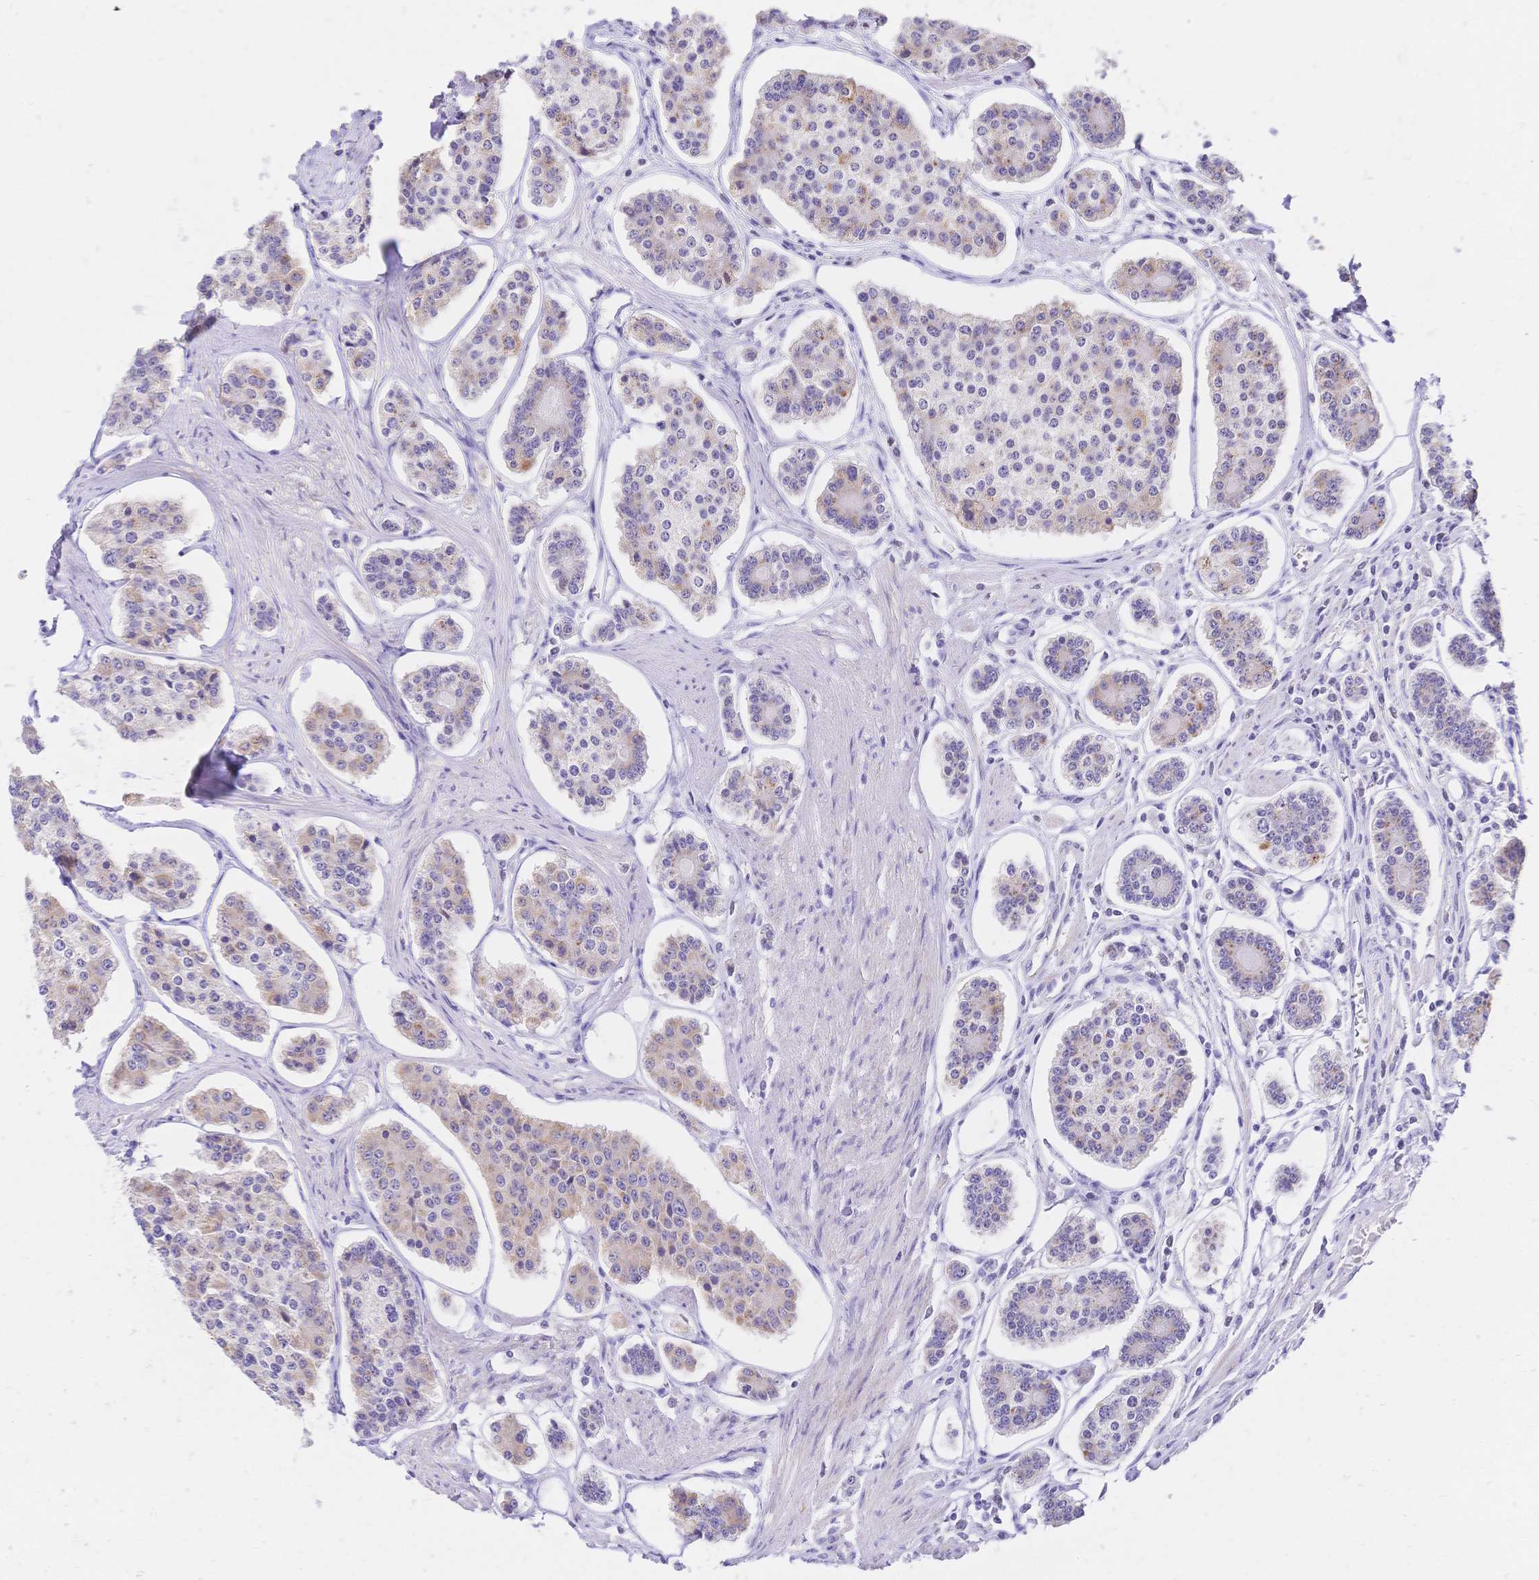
{"staining": {"intensity": "weak", "quantity": "25%-75%", "location": "cytoplasmic/membranous"}, "tissue": "carcinoid", "cell_type": "Tumor cells", "image_type": "cancer", "snomed": [{"axis": "morphology", "description": "Carcinoid, malignant, NOS"}, {"axis": "topography", "description": "Small intestine"}], "caption": "The micrograph demonstrates staining of carcinoid, revealing weak cytoplasmic/membranous protein positivity (brown color) within tumor cells.", "gene": "CLEC18B", "patient": {"sex": "female", "age": 65}}